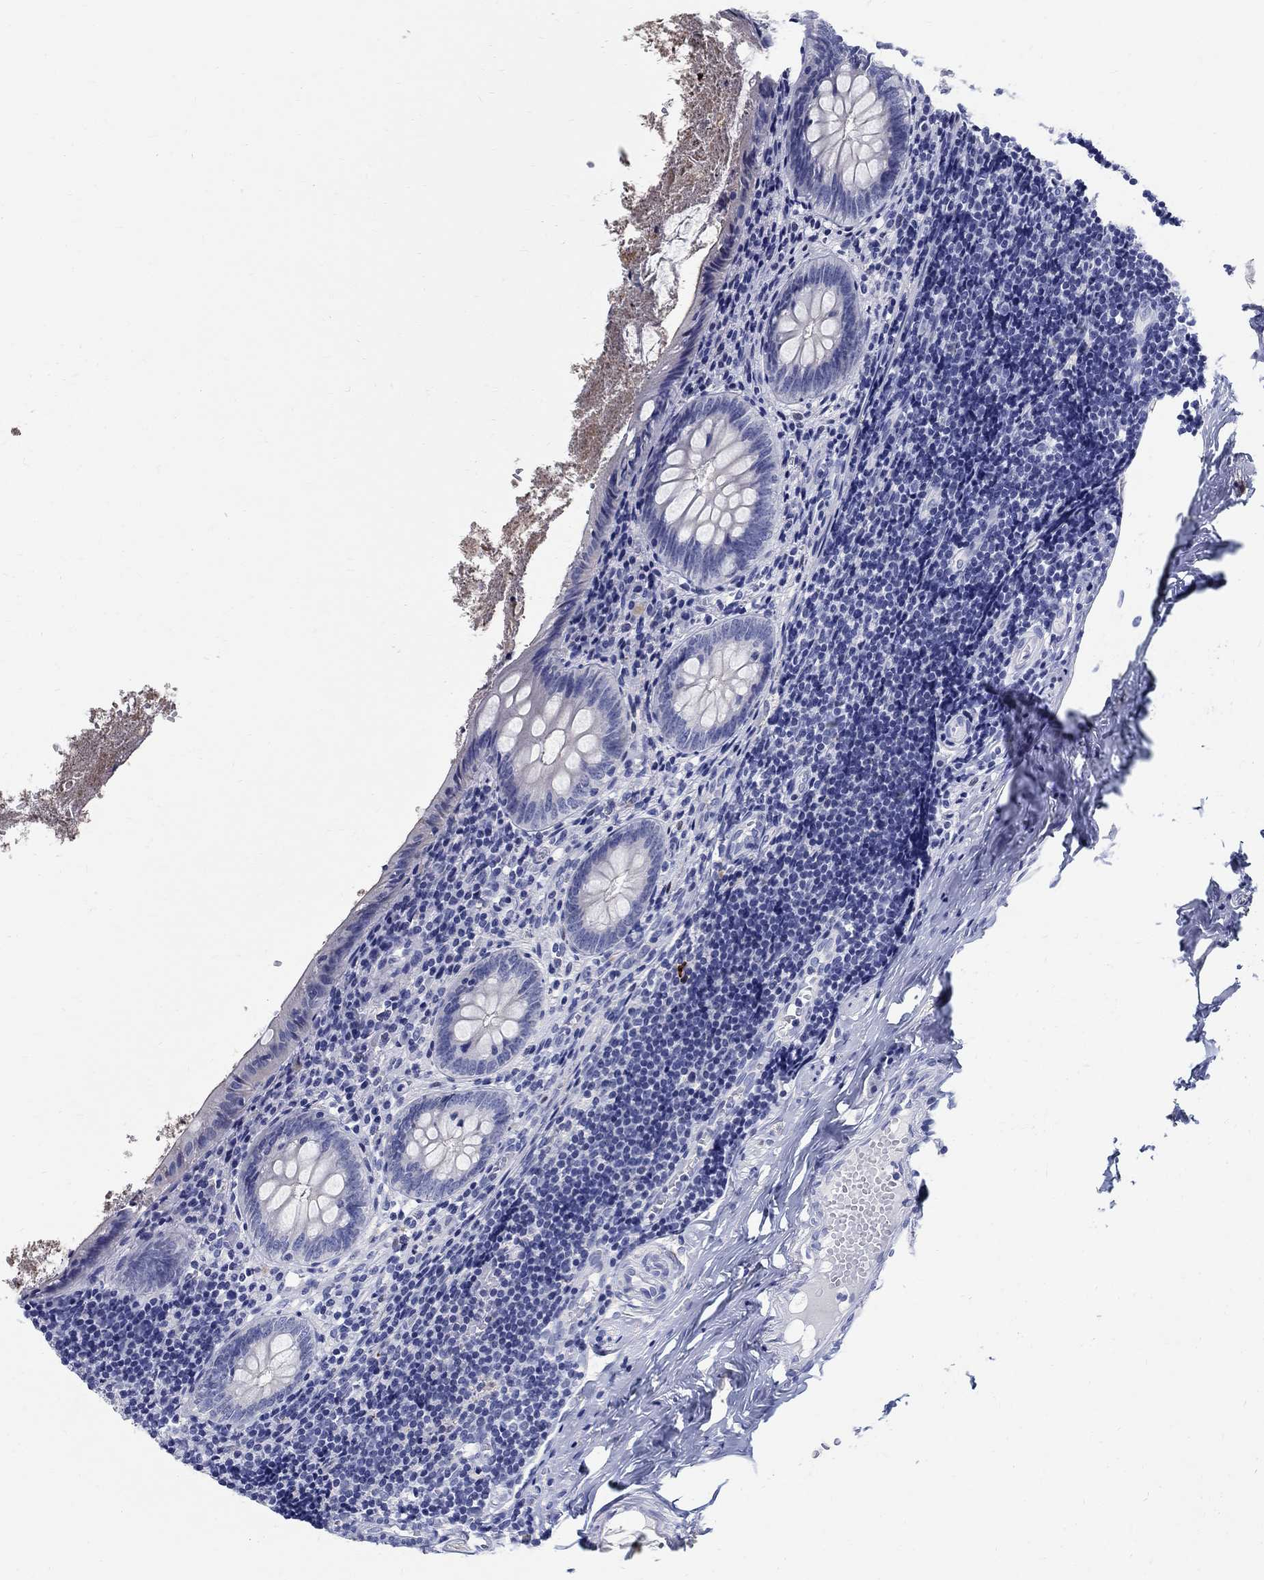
{"staining": {"intensity": "negative", "quantity": "none", "location": "none"}, "tissue": "appendix", "cell_type": "Glandular cells", "image_type": "normal", "snomed": [{"axis": "morphology", "description": "Normal tissue, NOS"}, {"axis": "topography", "description": "Appendix"}], "caption": "An image of human appendix is negative for staining in glandular cells. (DAB (3,3'-diaminobenzidine) IHC with hematoxylin counter stain).", "gene": "SOX2", "patient": {"sex": "female", "age": 23}}